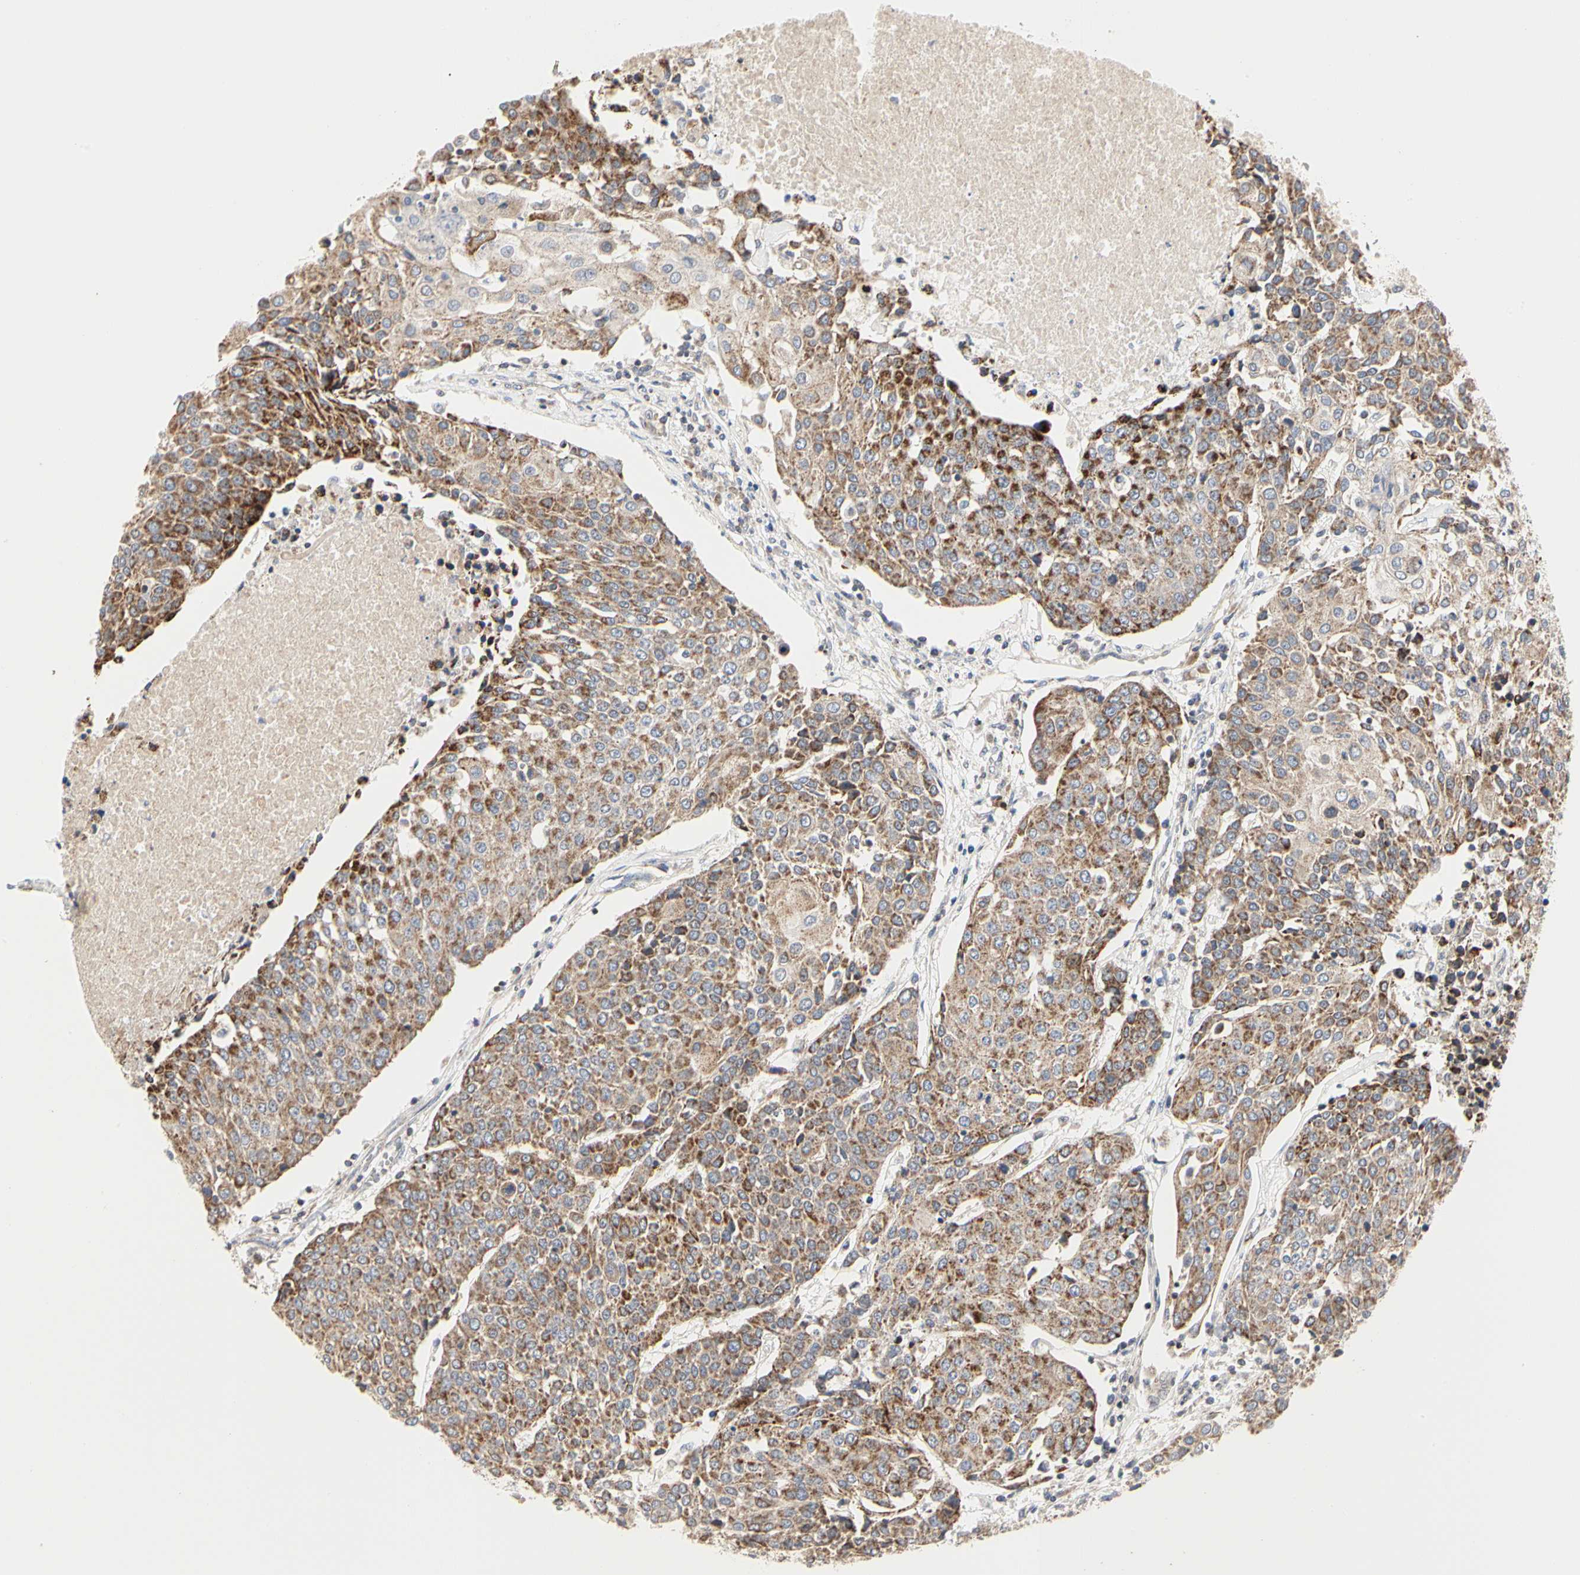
{"staining": {"intensity": "moderate", "quantity": ">75%", "location": "cytoplasmic/membranous"}, "tissue": "urothelial cancer", "cell_type": "Tumor cells", "image_type": "cancer", "snomed": [{"axis": "morphology", "description": "Urothelial carcinoma, High grade"}, {"axis": "topography", "description": "Urinary bladder"}], "caption": "A medium amount of moderate cytoplasmic/membranous staining is present in about >75% of tumor cells in high-grade urothelial carcinoma tissue.", "gene": "TSKU", "patient": {"sex": "female", "age": 85}}